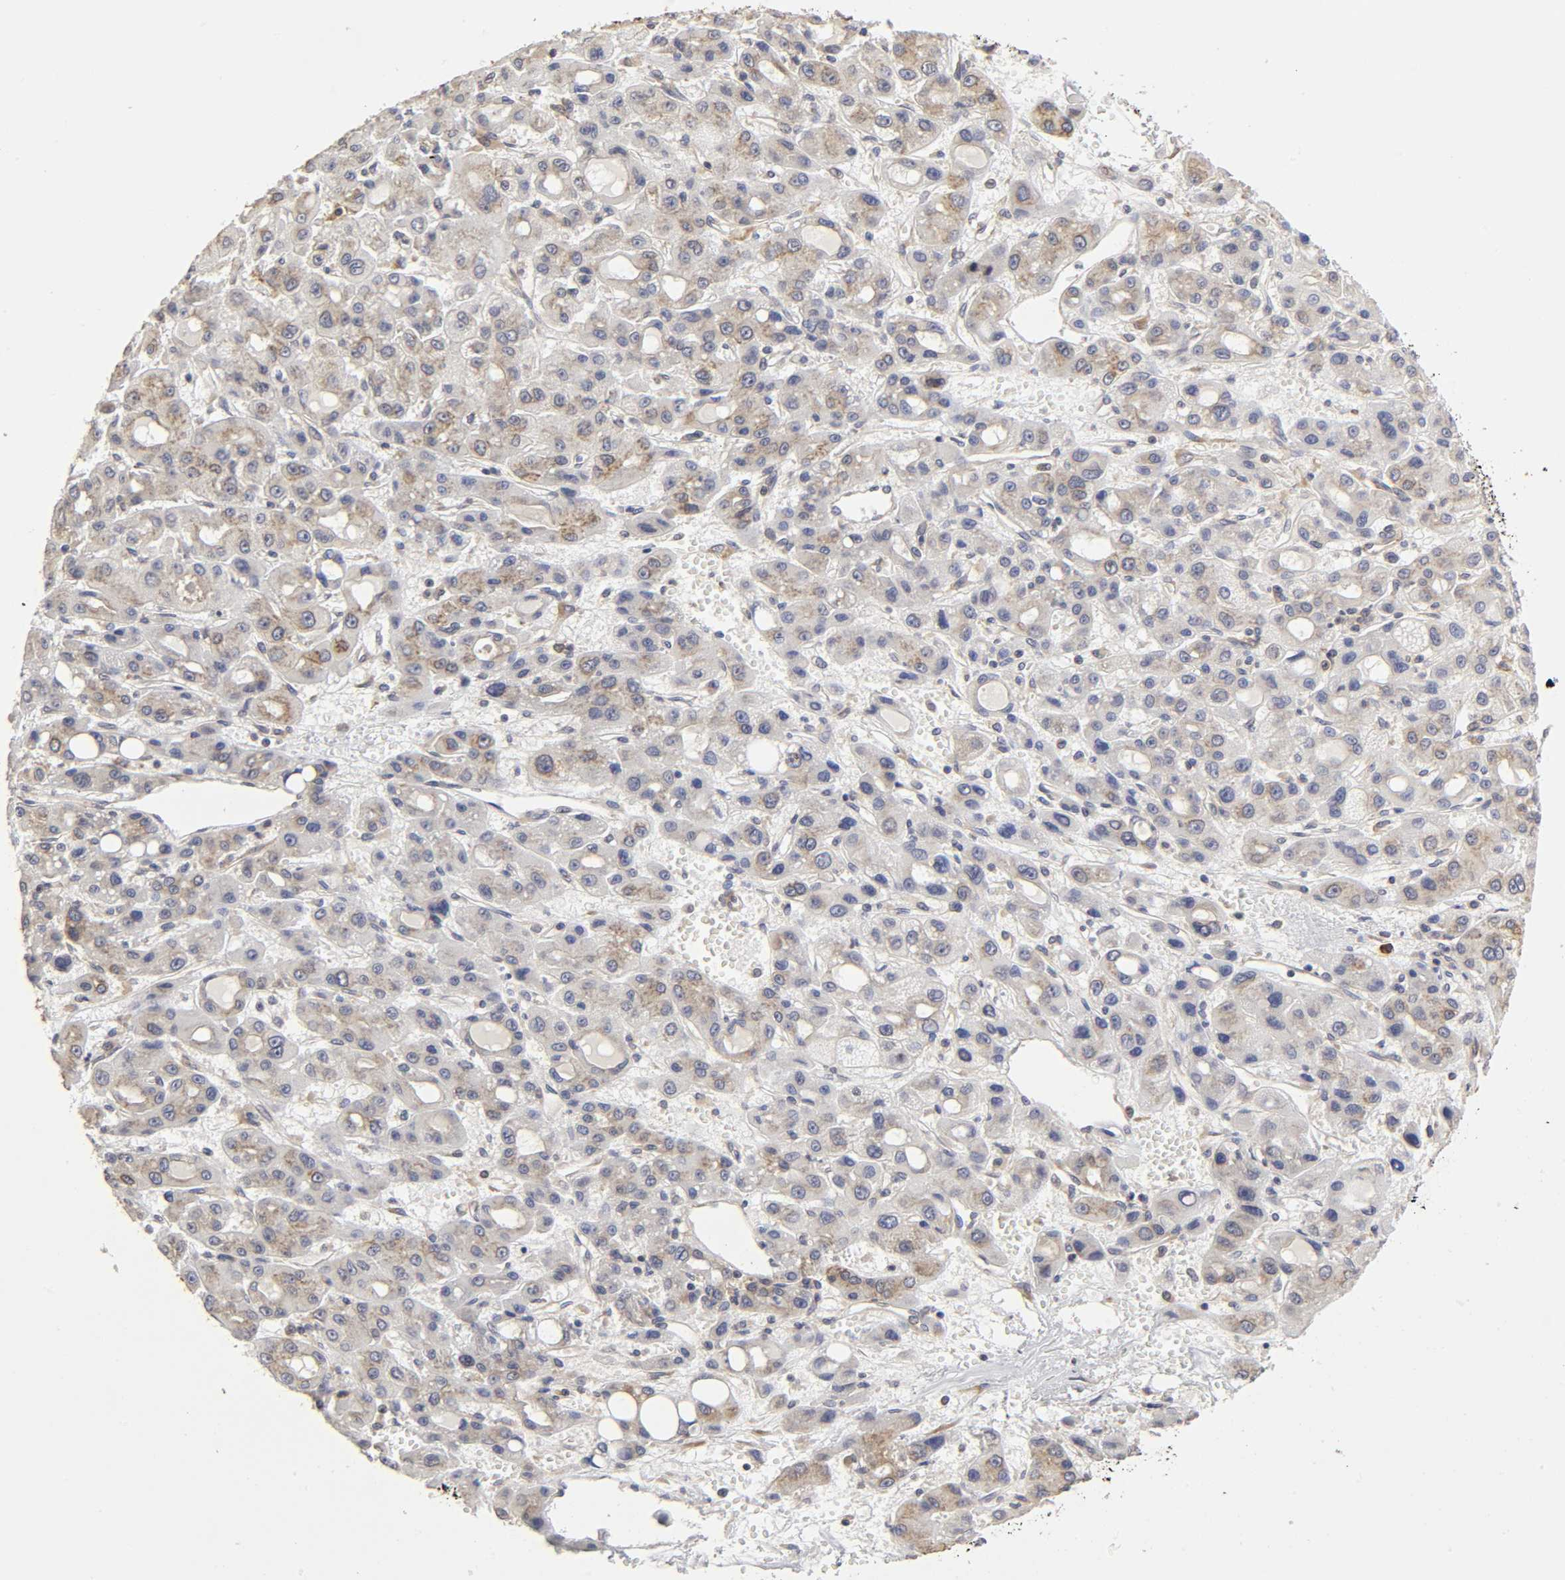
{"staining": {"intensity": "moderate", "quantity": ">75%", "location": "cytoplasmic/membranous"}, "tissue": "liver cancer", "cell_type": "Tumor cells", "image_type": "cancer", "snomed": [{"axis": "morphology", "description": "Carcinoma, Hepatocellular, NOS"}, {"axis": "topography", "description": "Liver"}], "caption": "Immunohistochemical staining of human liver cancer (hepatocellular carcinoma) displays medium levels of moderate cytoplasmic/membranous staining in approximately >75% of tumor cells.", "gene": "RPL14", "patient": {"sex": "male", "age": 55}}